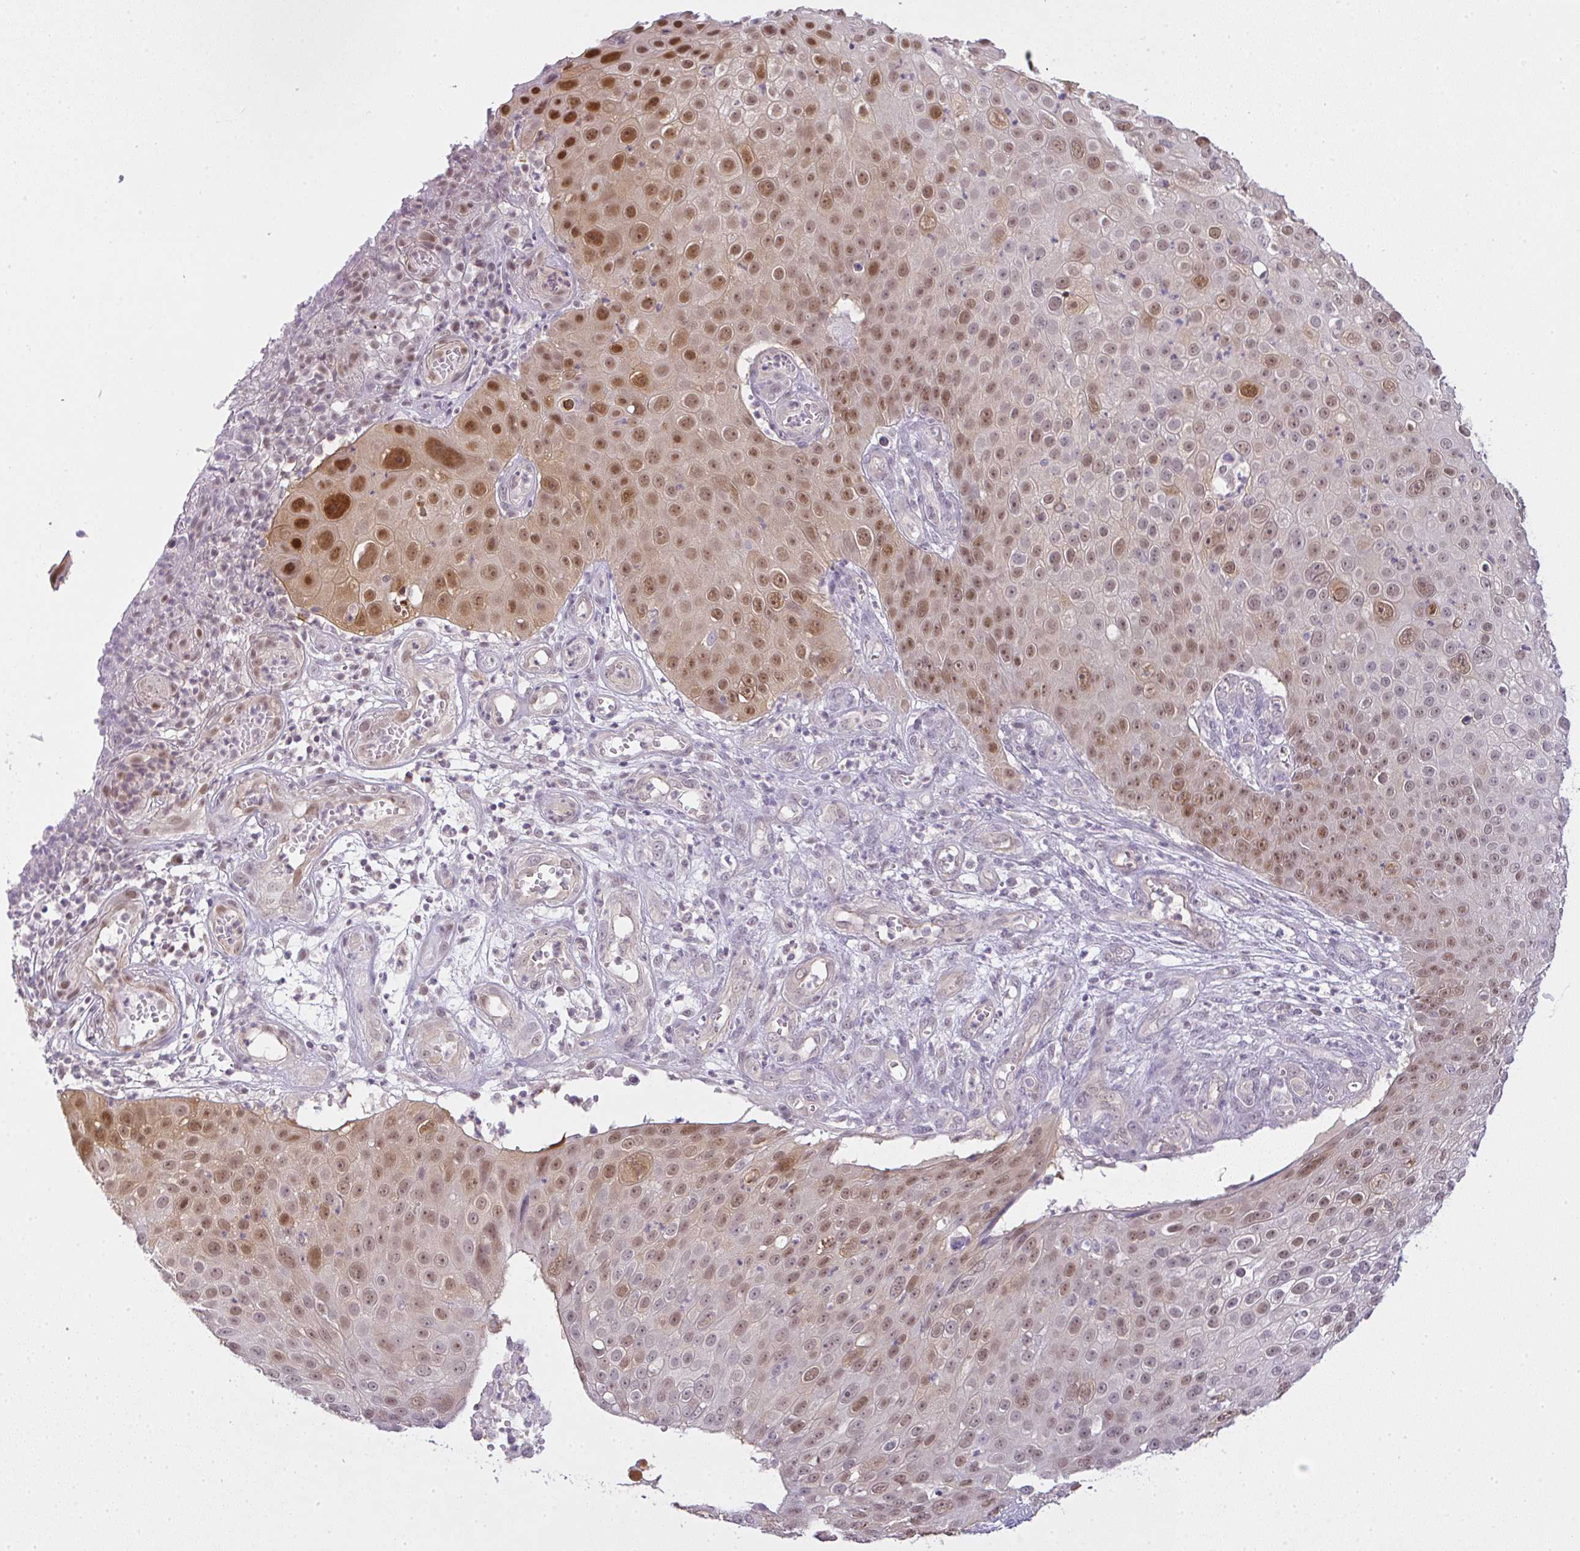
{"staining": {"intensity": "moderate", "quantity": "25%-75%", "location": "nuclear"}, "tissue": "skin cancer", "cell_type": "Tumor cells", "image_type": "cancer", "snomed": [{"axis": "morphology", "description": "Squamous cell carcinoma, NOS"}, {"axis": "topography", "description": "Skin"}], "caption": "Skin cancer (squamous cell carcinoma) stained with a protein marker exhibits moderate staining in tumor cells.", "gene": "CSE1L", "patient": {"sex": "male", "age": 71}}